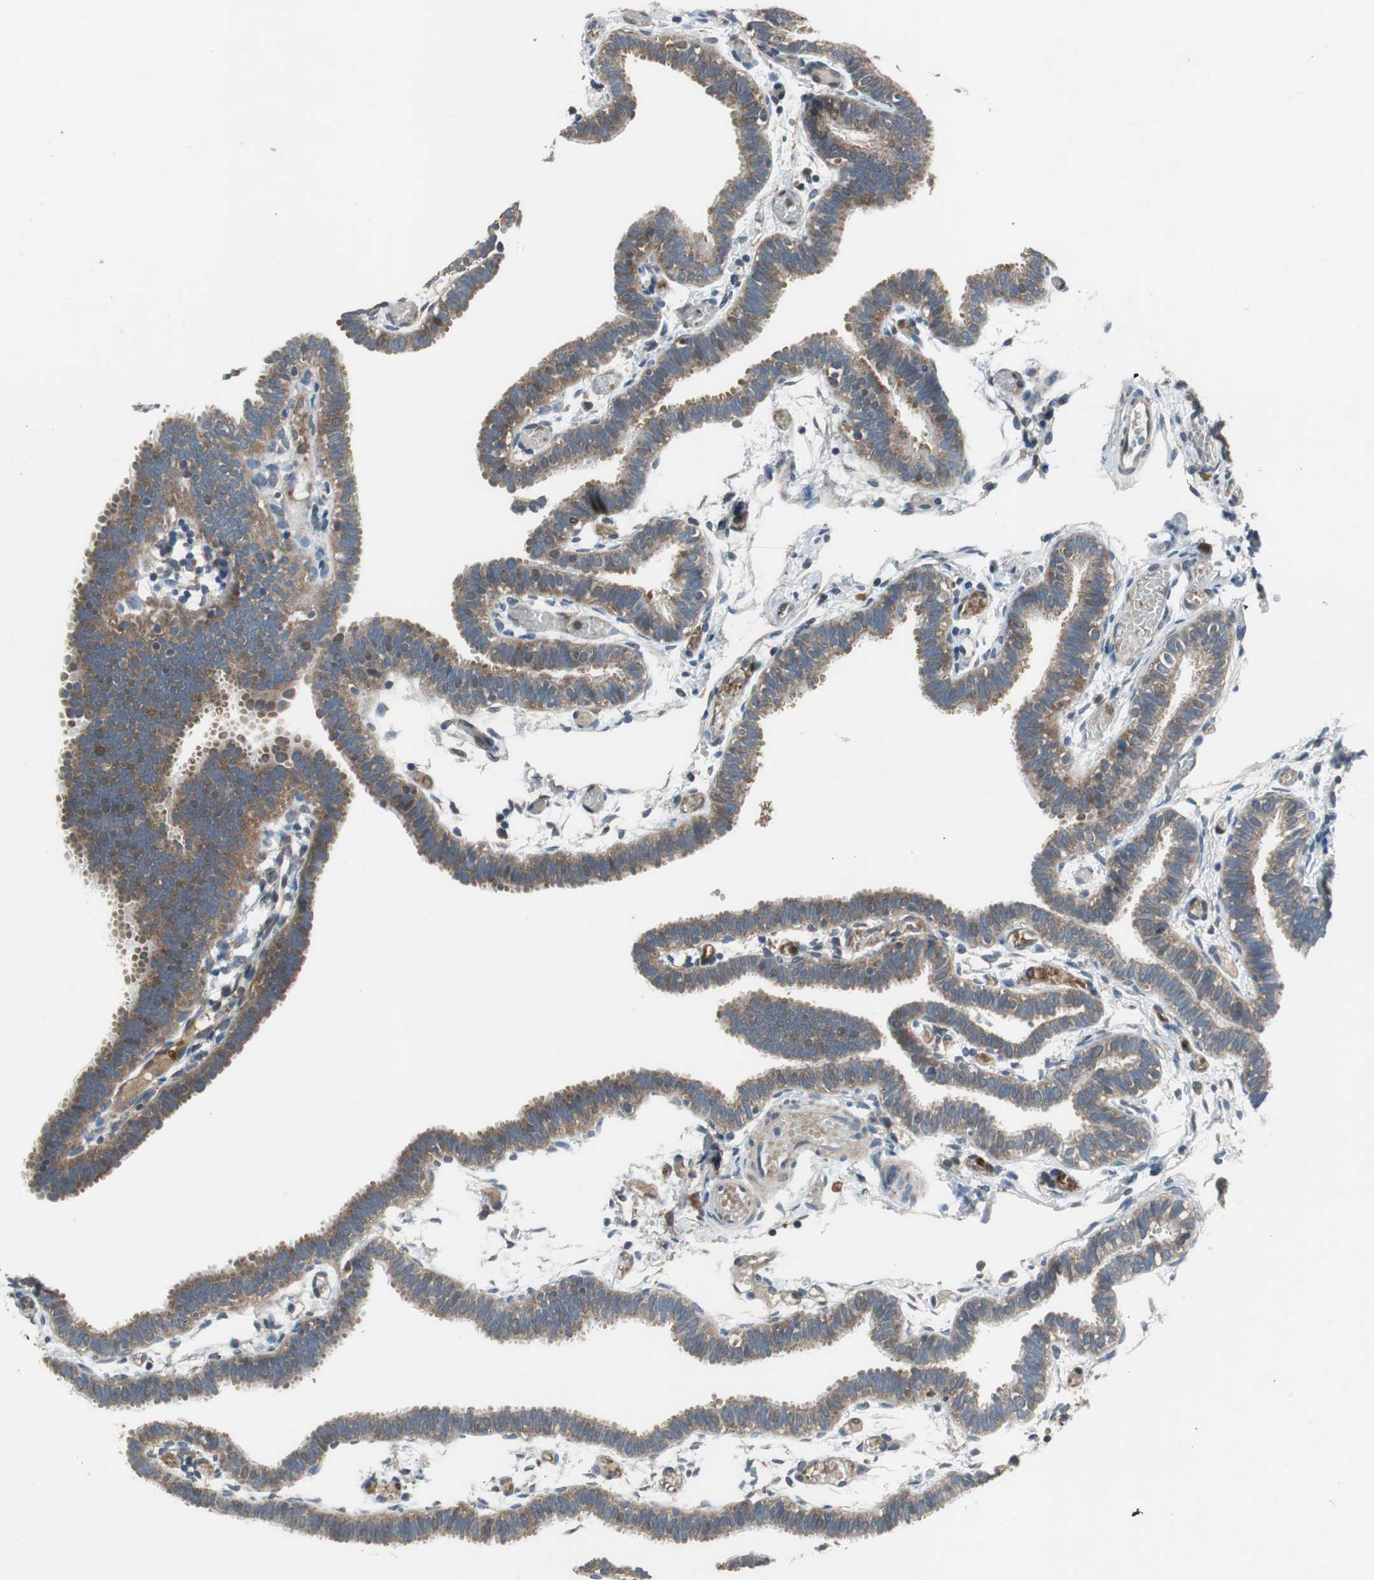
{"staining": {"intensity": "strong", "quantity": ">75%", "location": "cytoplasmic/membranous"}, "tissue": "fallopian tube", "cell_type": "Glandular cells", "image_type": "normal", "snomed": [{"axis": "morphology", "description": "Normal tissue, NOS"}, {"axis": "topography", "description": "Fallopian tube"}], "caption": "High-power microscopy captured an immunohistochemistry micrograph of unremarkable fallopian tube, revealing strong cytoplasmic/membranous staining in approximately >75% of glandular cells. Using DAB (brown) and hematoxylin (blue) stains, captured at high magnification using brightfield microscopy.", "gene": "PI4KB", "patient": {"sex": "female", "age": 29}}